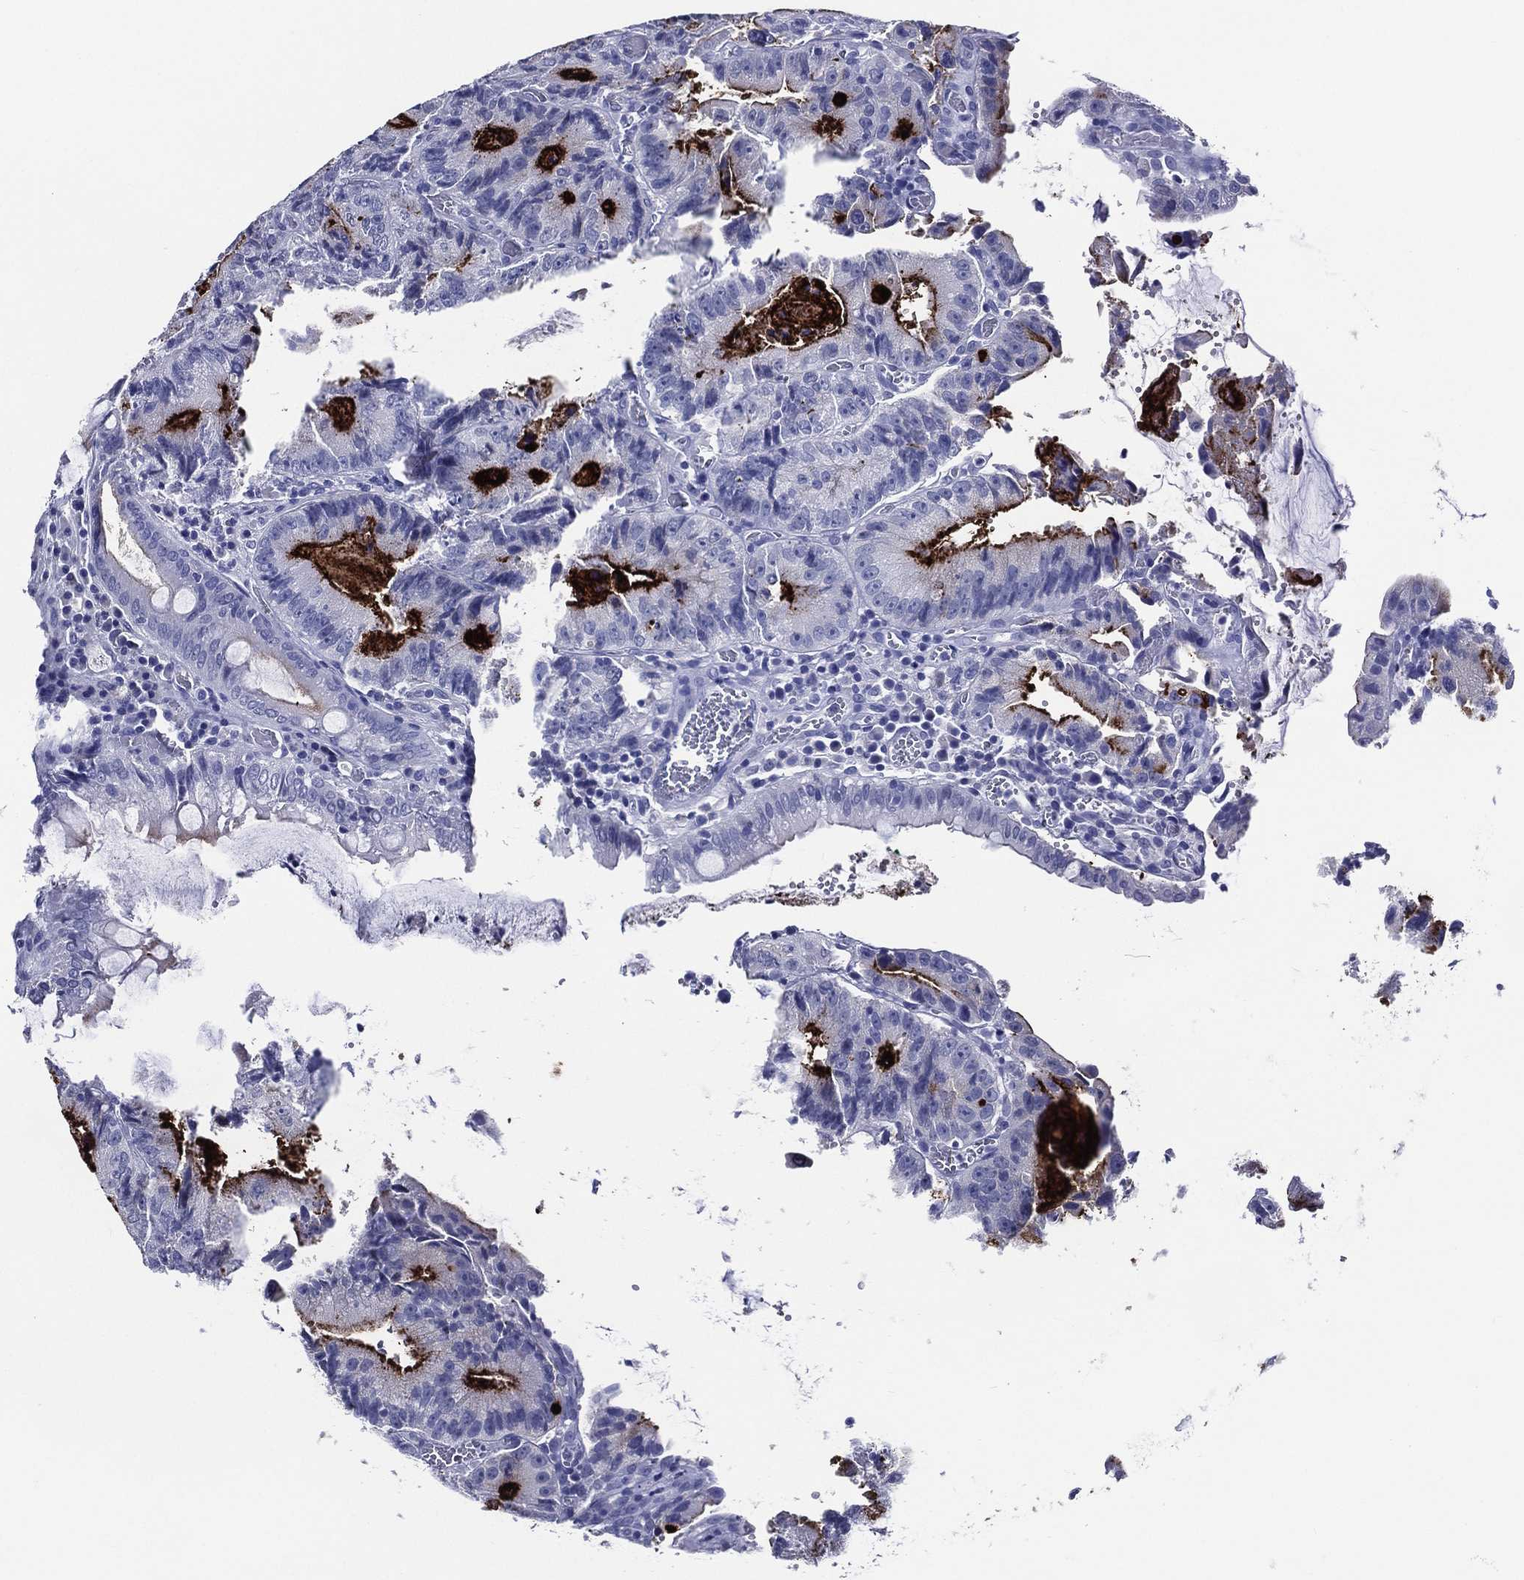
{"staining": {"intensity": "strong", "quantity": "<25%", "location": "cytoplasmic/membranous"}, "tissue": "colorectal cancer", "cell_type": "Tumor cells", "image_type": "cancer", "snomed": [{"axis": "morphology", "description": "Adenocarcinoma, NOS"}, {"axis": "topography", "description": "Colon"}], "caption": "Strong cytoplasmic/membranous expression for a protein is present in approximately <25% of tumor cells of adenocarcinoma (colorectal) using immunohistochemistry.", "gene": "ACE2", "patient": {"sex": "female", "age": 86}}